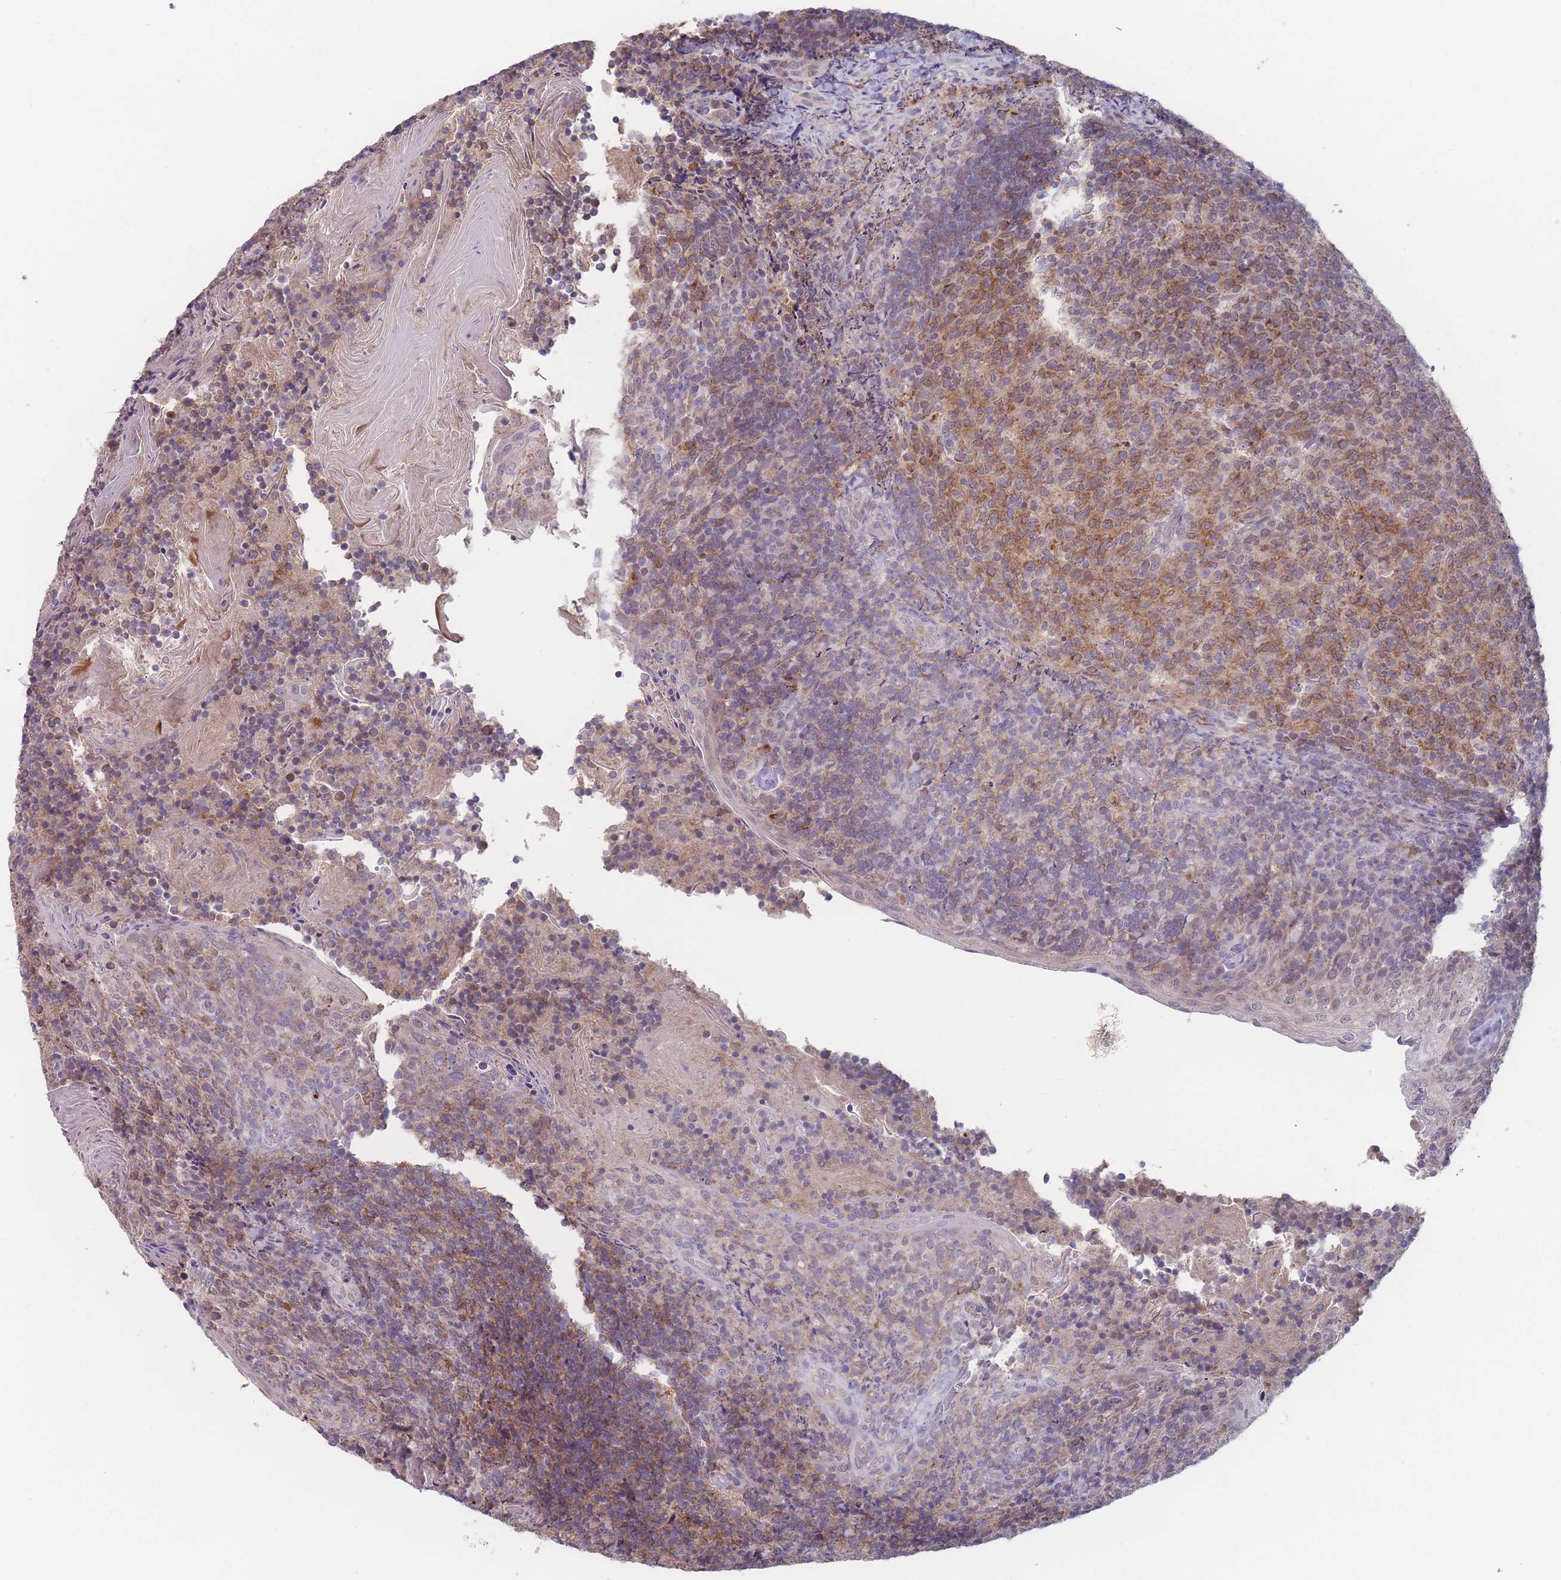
{"staining": {"intensity": "moderate", "quantity": "25%-75%", "location": "cytoplasmic/membranous"}, "tissue": "tonsil", "cell_type": "Germinal center cells", "image_type": "normal", "snomed": [{"axis": "morphology", "description": "Normal tissue, NOS"}, {"axis": "topography", "description": "Tonsil"}], "caption": "The photomicrograph exhibits a brown stain indicating the presence of a protein in the cytoplasmic/membranous of germinal center cells in tonsil. (DAB IHC with brightfield microscopy, high magnification).", "gene": "PEX7", "patient": {"sex": "female", "age": 10}}